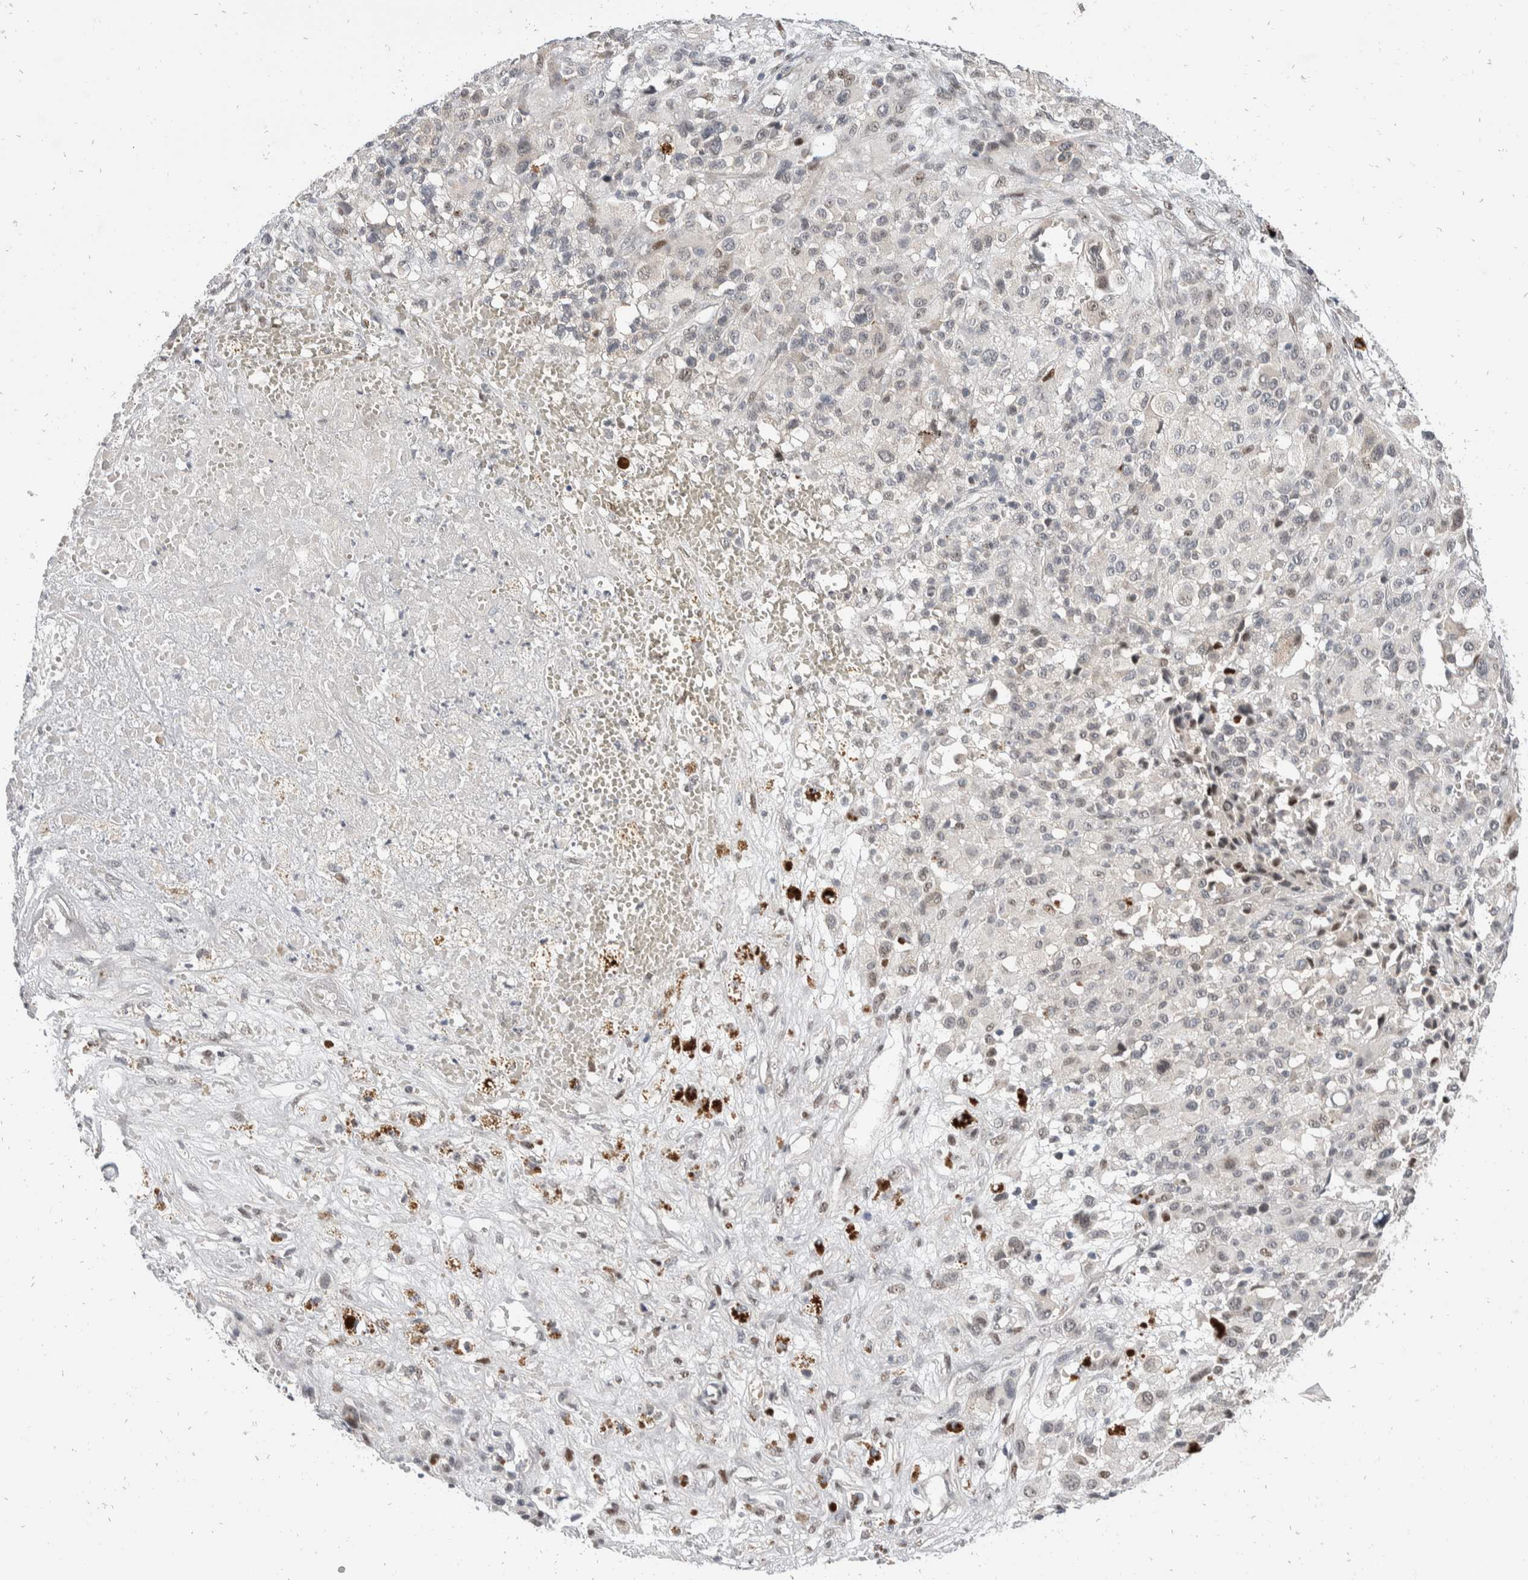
{"staining": {"intensity": "weak", "quantity": "25%-75%", "location": "nuclear"}, "tissue": "melanoma", "cell_type": "Tumor cells", "image_type": "cancer", "snomed": [{"axis": "morphology", "description": "Malignant melanoma, Metastatic site"}, {"axis": "topography", "description": "Skin"}], "caption": "Protein analysis of melanoma tissue reveals weak nuclear staining in about 25%-75% of tumor cells.", "gene": "ZNF703", "patient": {"sex": "female", "age": 74}}